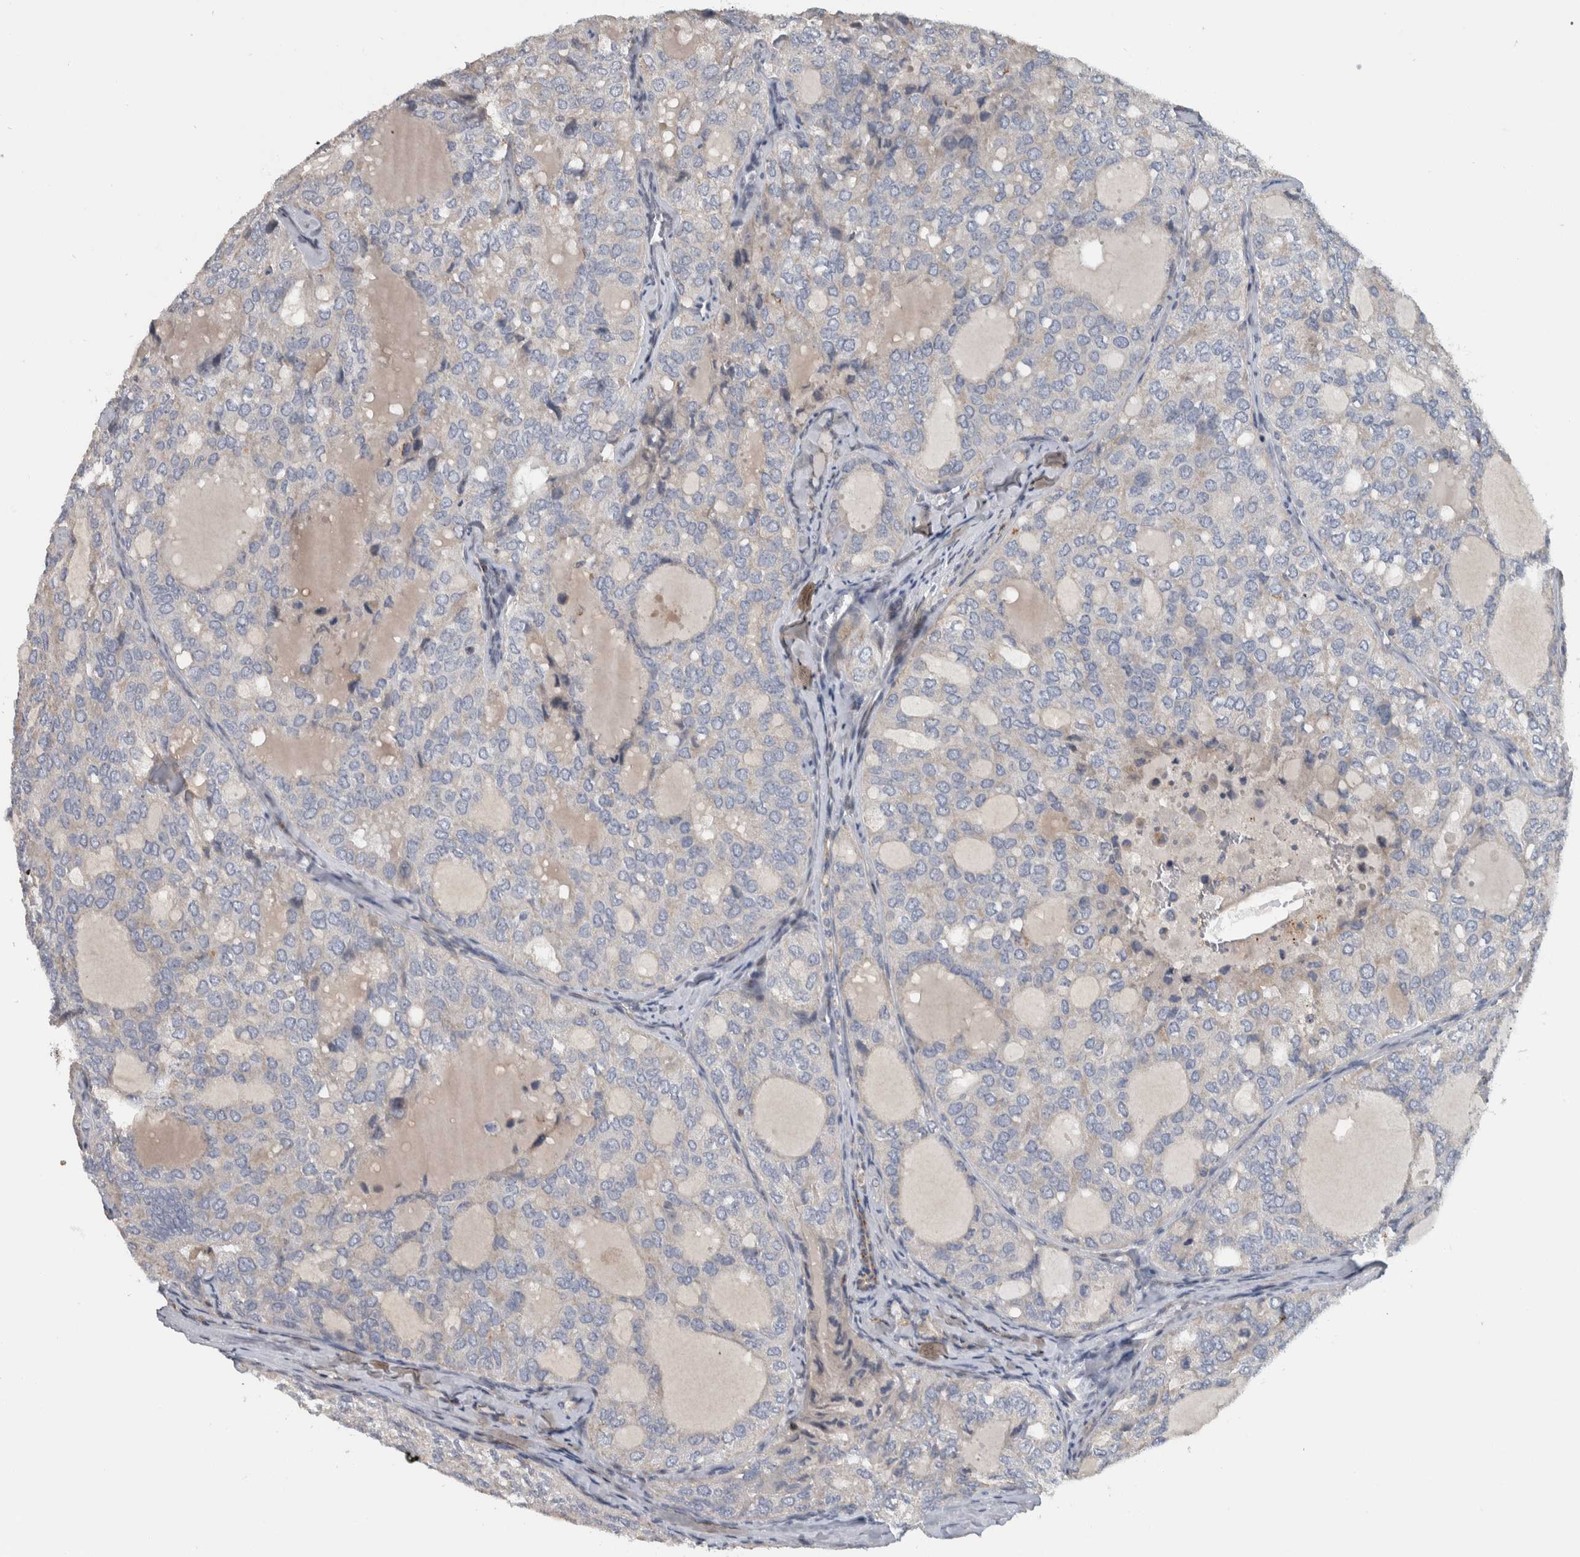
{"staining": {"intensity": "negative", "quantity": "none", "location": "none"}, "tissue": "thyroid cancer", "cell_type": "Tumor cells", "image_type": "cancer", "snomed": [{"axis": "morphology", "description": "Follicular adenoma carcinoma, NOS"}, {"axis": "topography", "description": "Thyroid gland"}], "caption": "Protein analysis of thyroid cancer (follicular adenoma carcinoma) shows no significant expression in tumor cells.", "gene": "FAM83G", "patient": {"sex": "male", "age": 75}}